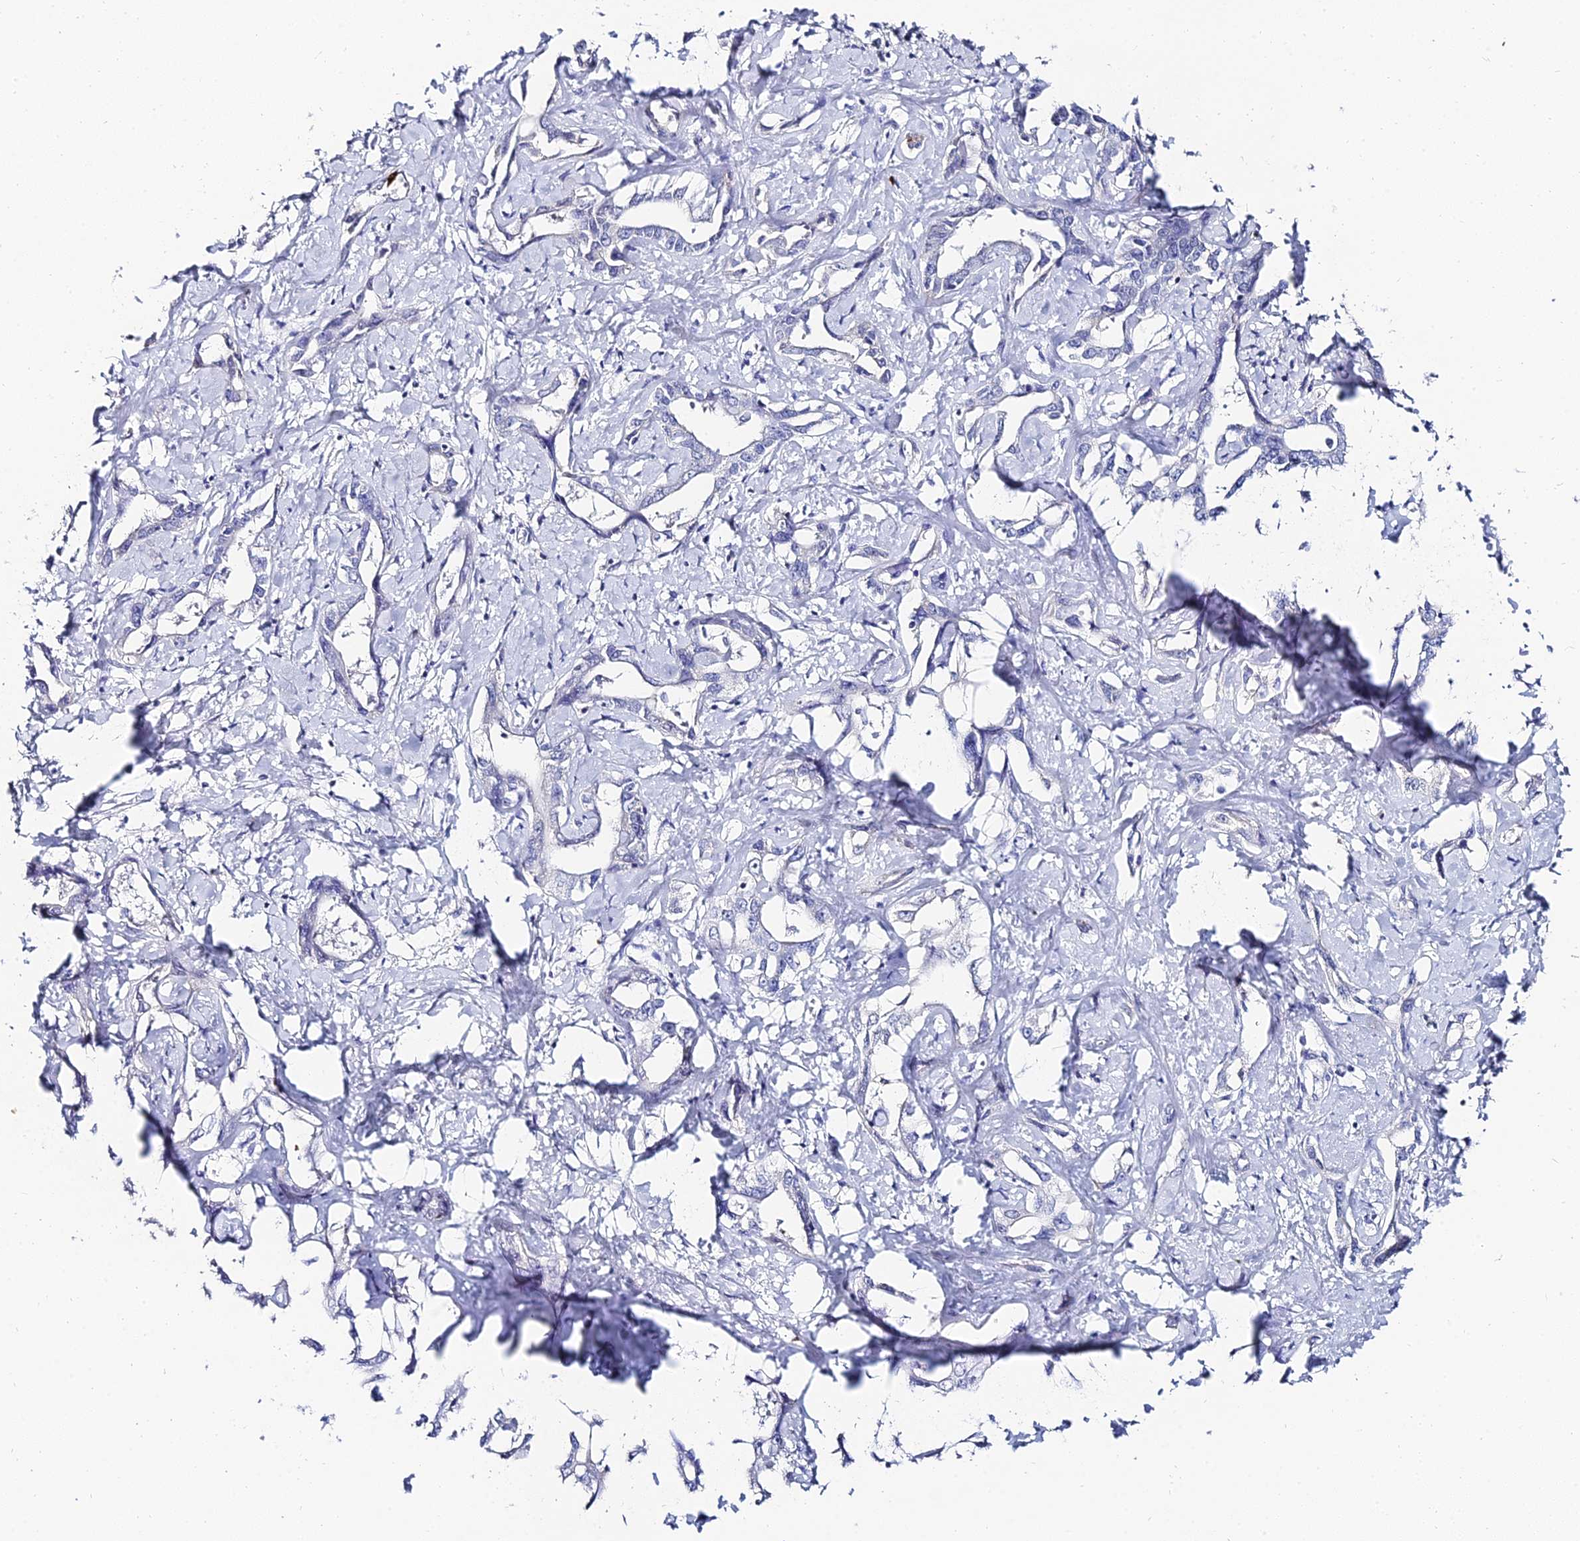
{"staining": {"intensity": "negative", "quantity": "none", "location": "none"}, "tissue": "liver cancer", "cell_type": "Tumor cells", "image_type": "cancer", "snomed": [{"axis": "morphology", "description": "Cholangiocarcinoma"}, {"axis": "topography", "description": "Liver"}], "caption": "Liver cholangiocarcinoma was stained to show a protein in brown. There is no significant staining in tumor cells.", "gene": "KRT17", "patient": {"sex": "male", "age": 59}}